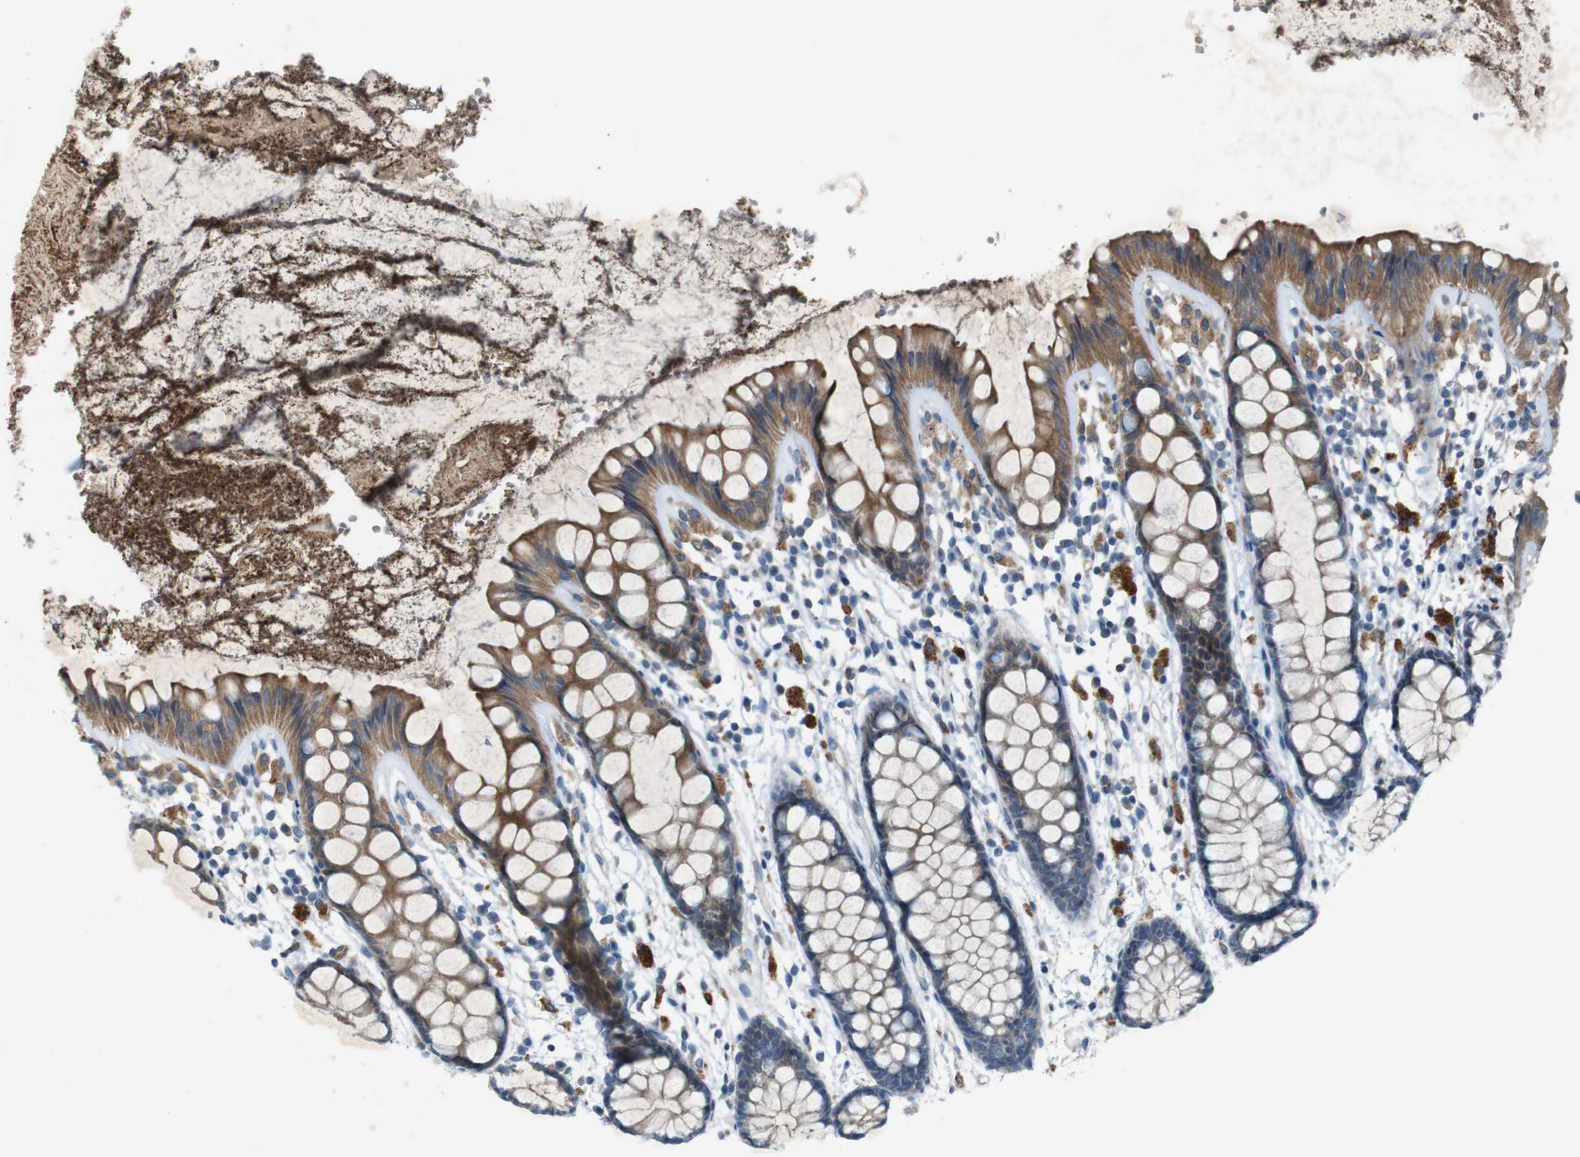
{"staining": {"intensity": "moderate", "quantity": ">75%", "location": "cytoplasmic/membranous"}, "tissue": "rectum", "cell_type": "Glandular cells", "image_type": "normal", "snomed": [{"axis": "morphology", "description": "Normal tissue, NOS"}, {"axis": "topography", "description": "Rectum"}], "caption": "Moderate cytoplasmic/membranous protein staining is seen in about >75% of glandular cells in rectum.", "gene": "MOGAT3", "patient": {"sex": "female", "age": 66}}